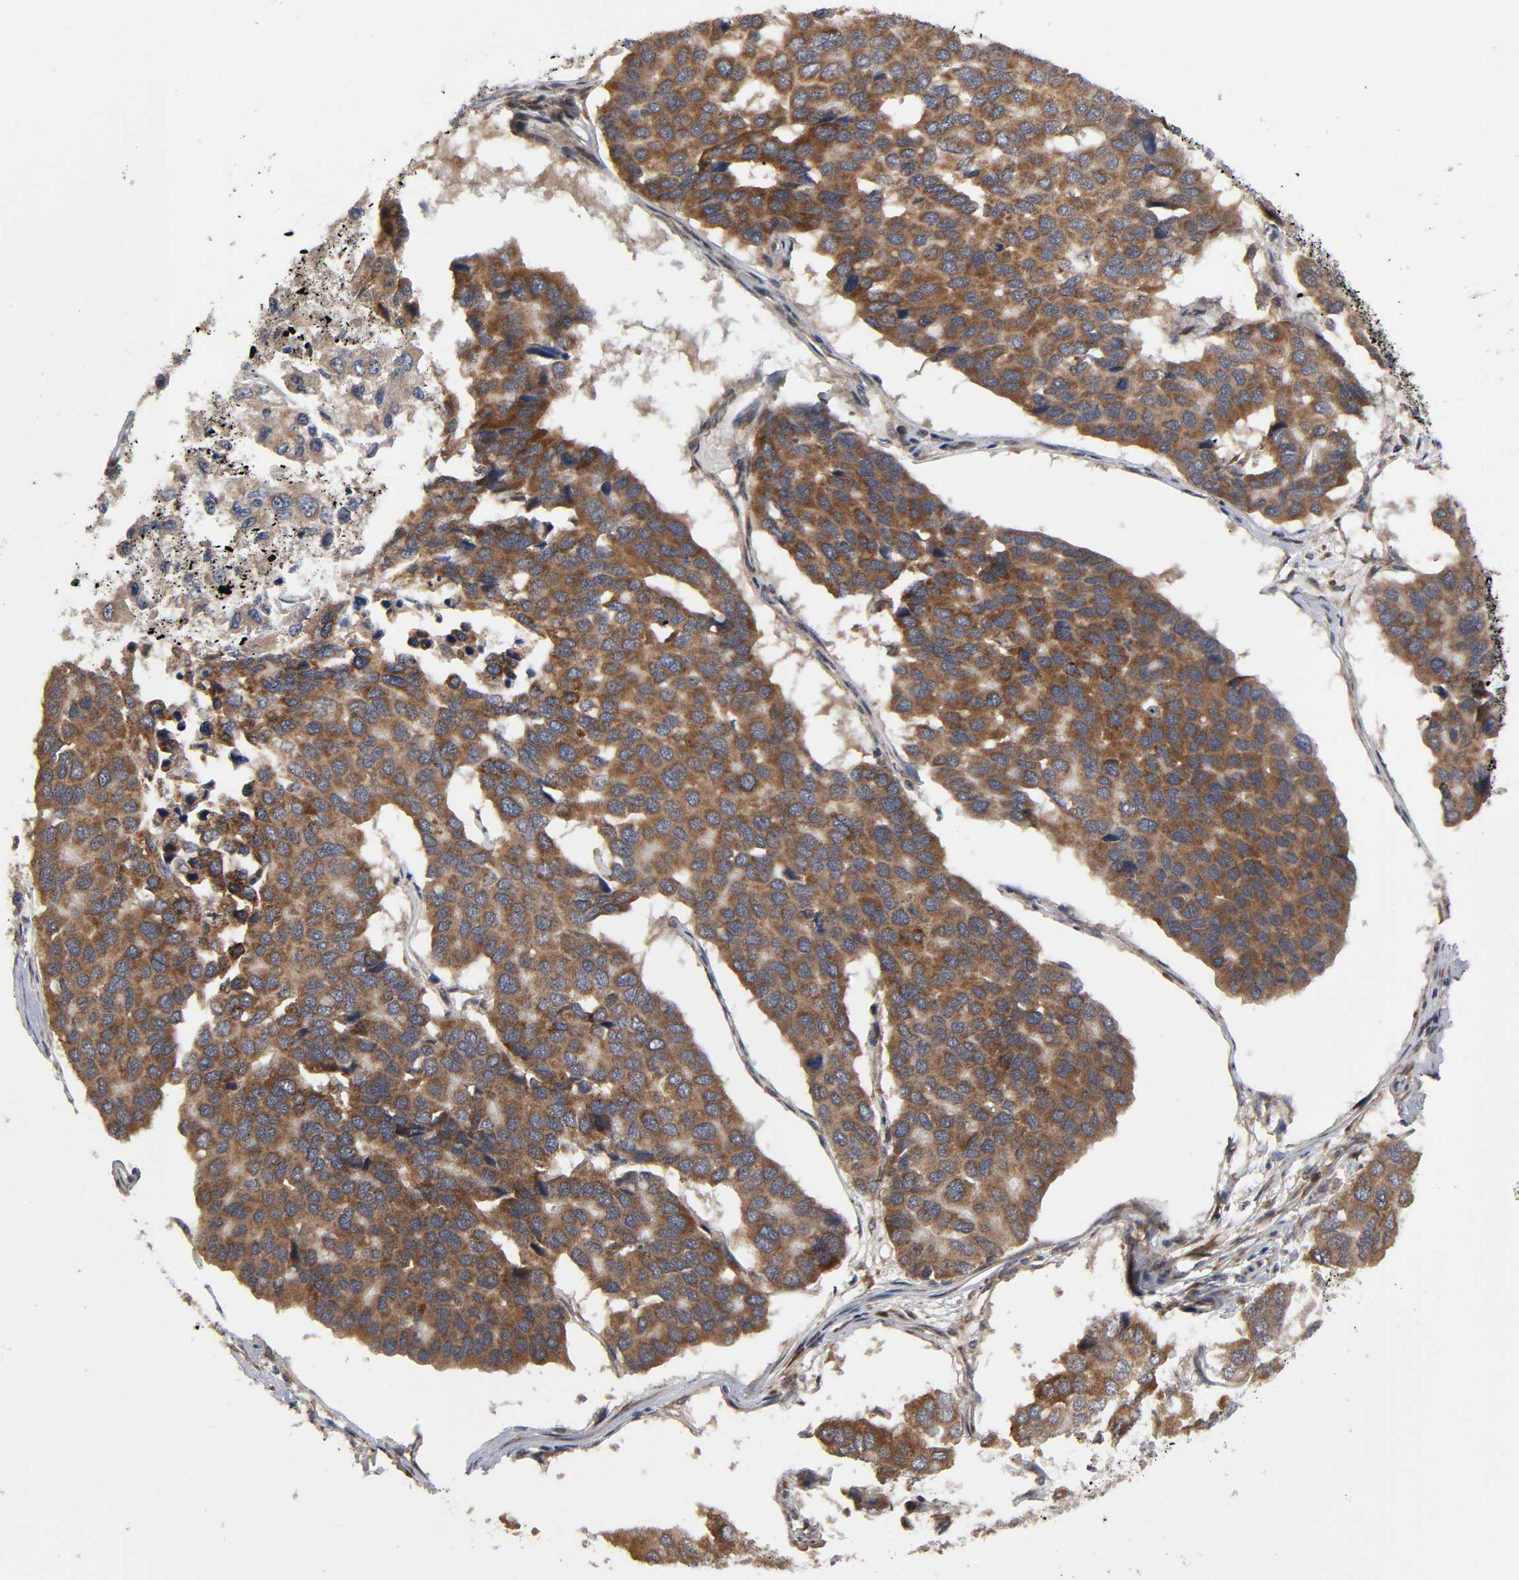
{"staining": {"intensity": "strong", "quantity": ">75%", "location": "cytoplasmic/membranous"}, "tissue": "pancreatic cancer", "cell_type": "Tumor cells", "image_type": "cancer", "snomed": [{"axis": "morphology", "description": "Adenocarcinoma, NOS"}, {"axis": "topography", "description": "Pancreas"}], "caption": "Protein analysis of pancreatic cancer tissue demonstrates strong cytoplasmic/membranous expression in about >75% of tumor cells. Nuclei are stained in blue.", "gene": "SLC30A9", "patient": {"sex": "male", "age": 50}}